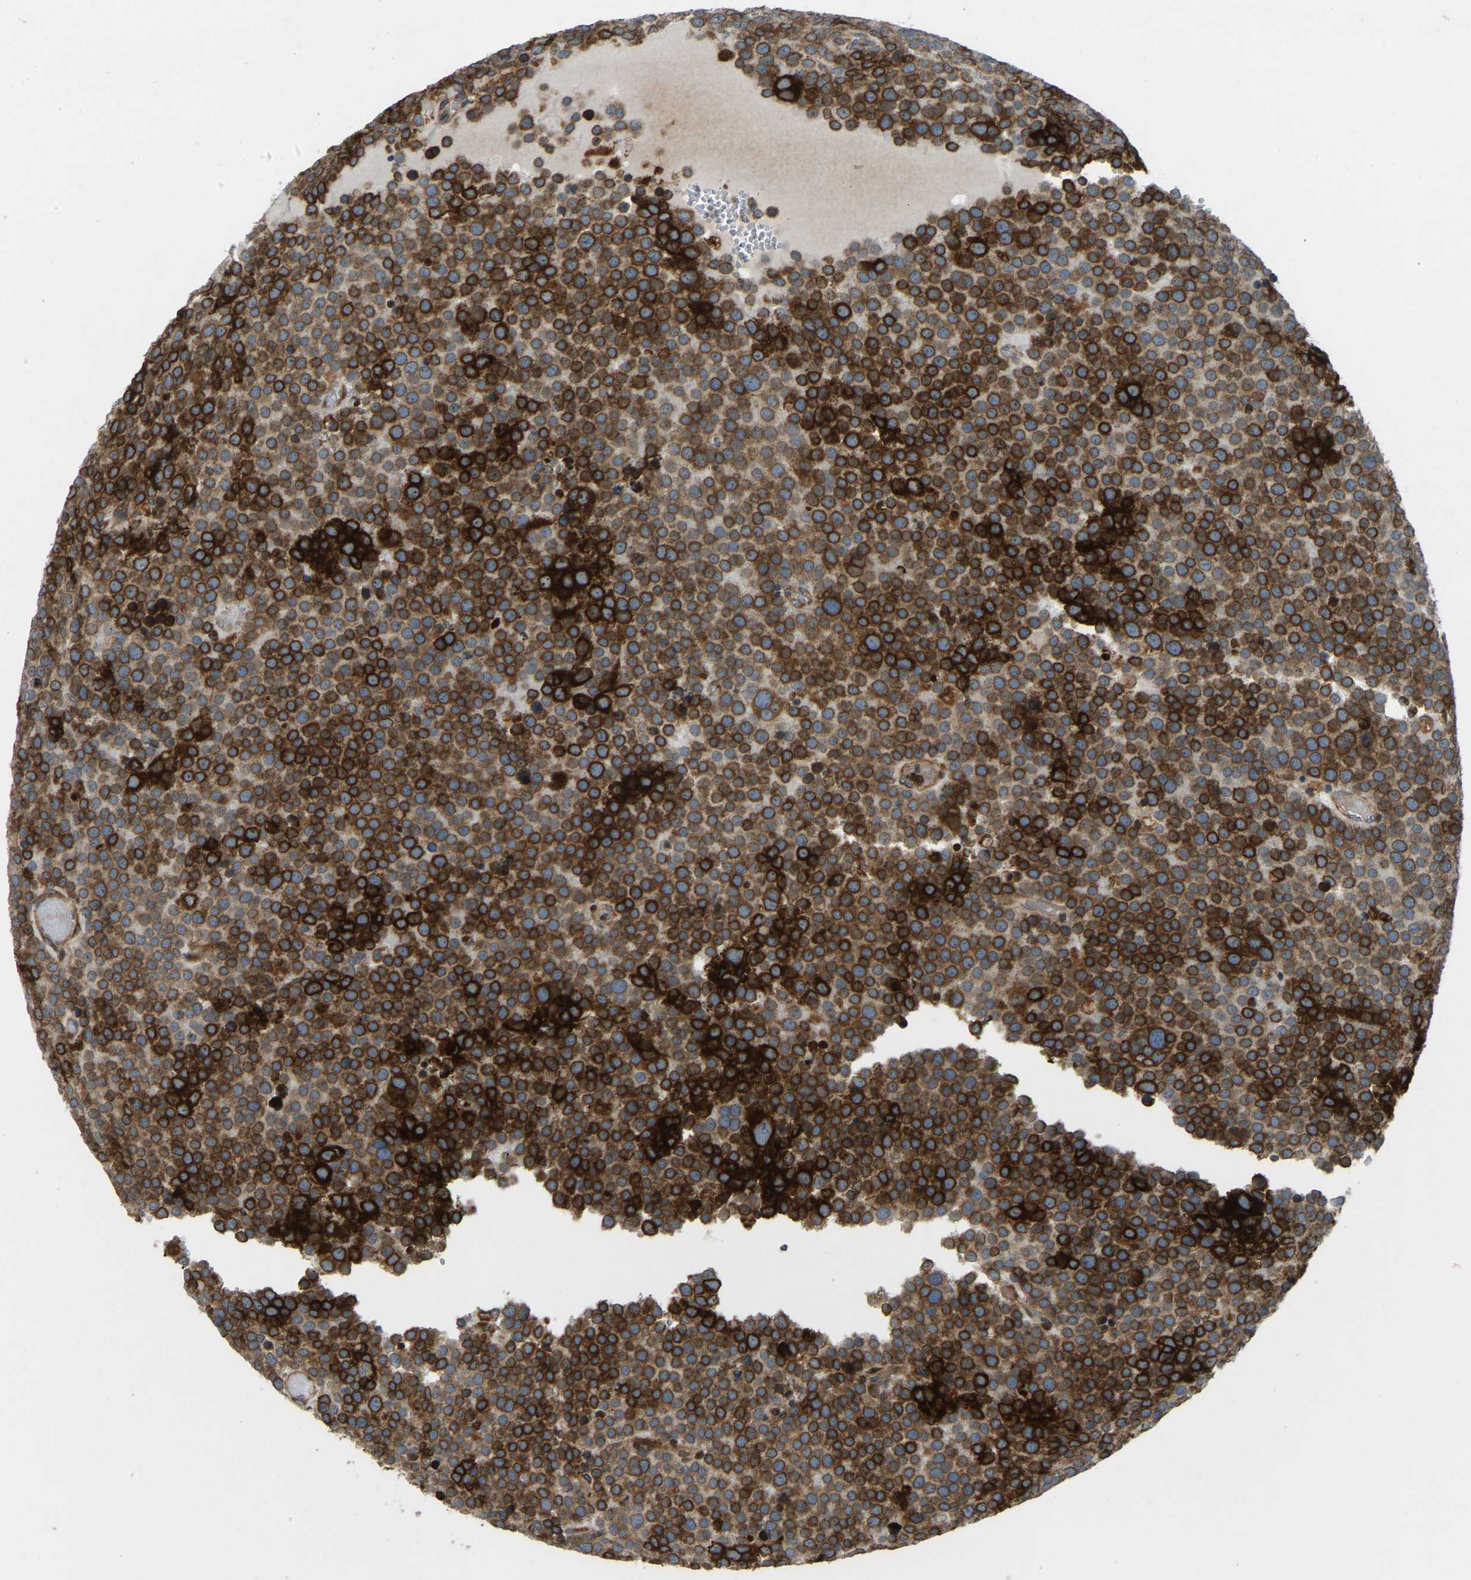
{"staining": {"intensity": "strong", "quantity": ">75%", "location": "cytoplasmic/membranous"}, "tissue": "testis cancer", "cell_type": "Tumor cells", "image_type": "cancer", "snomed": [{"axis": "morphology", "description": "Normal tissue, NOS"}, {"axis": "morphology", "description": "Seminoma, NOS"}, {"axis": "topography", "description": "Testis"}], "caption": "Seminoma (testis) stained with a protein marker shows strong staining in tumor cells.", "gene": "OS9", "patient": {"sex": "male", "age": 71}}